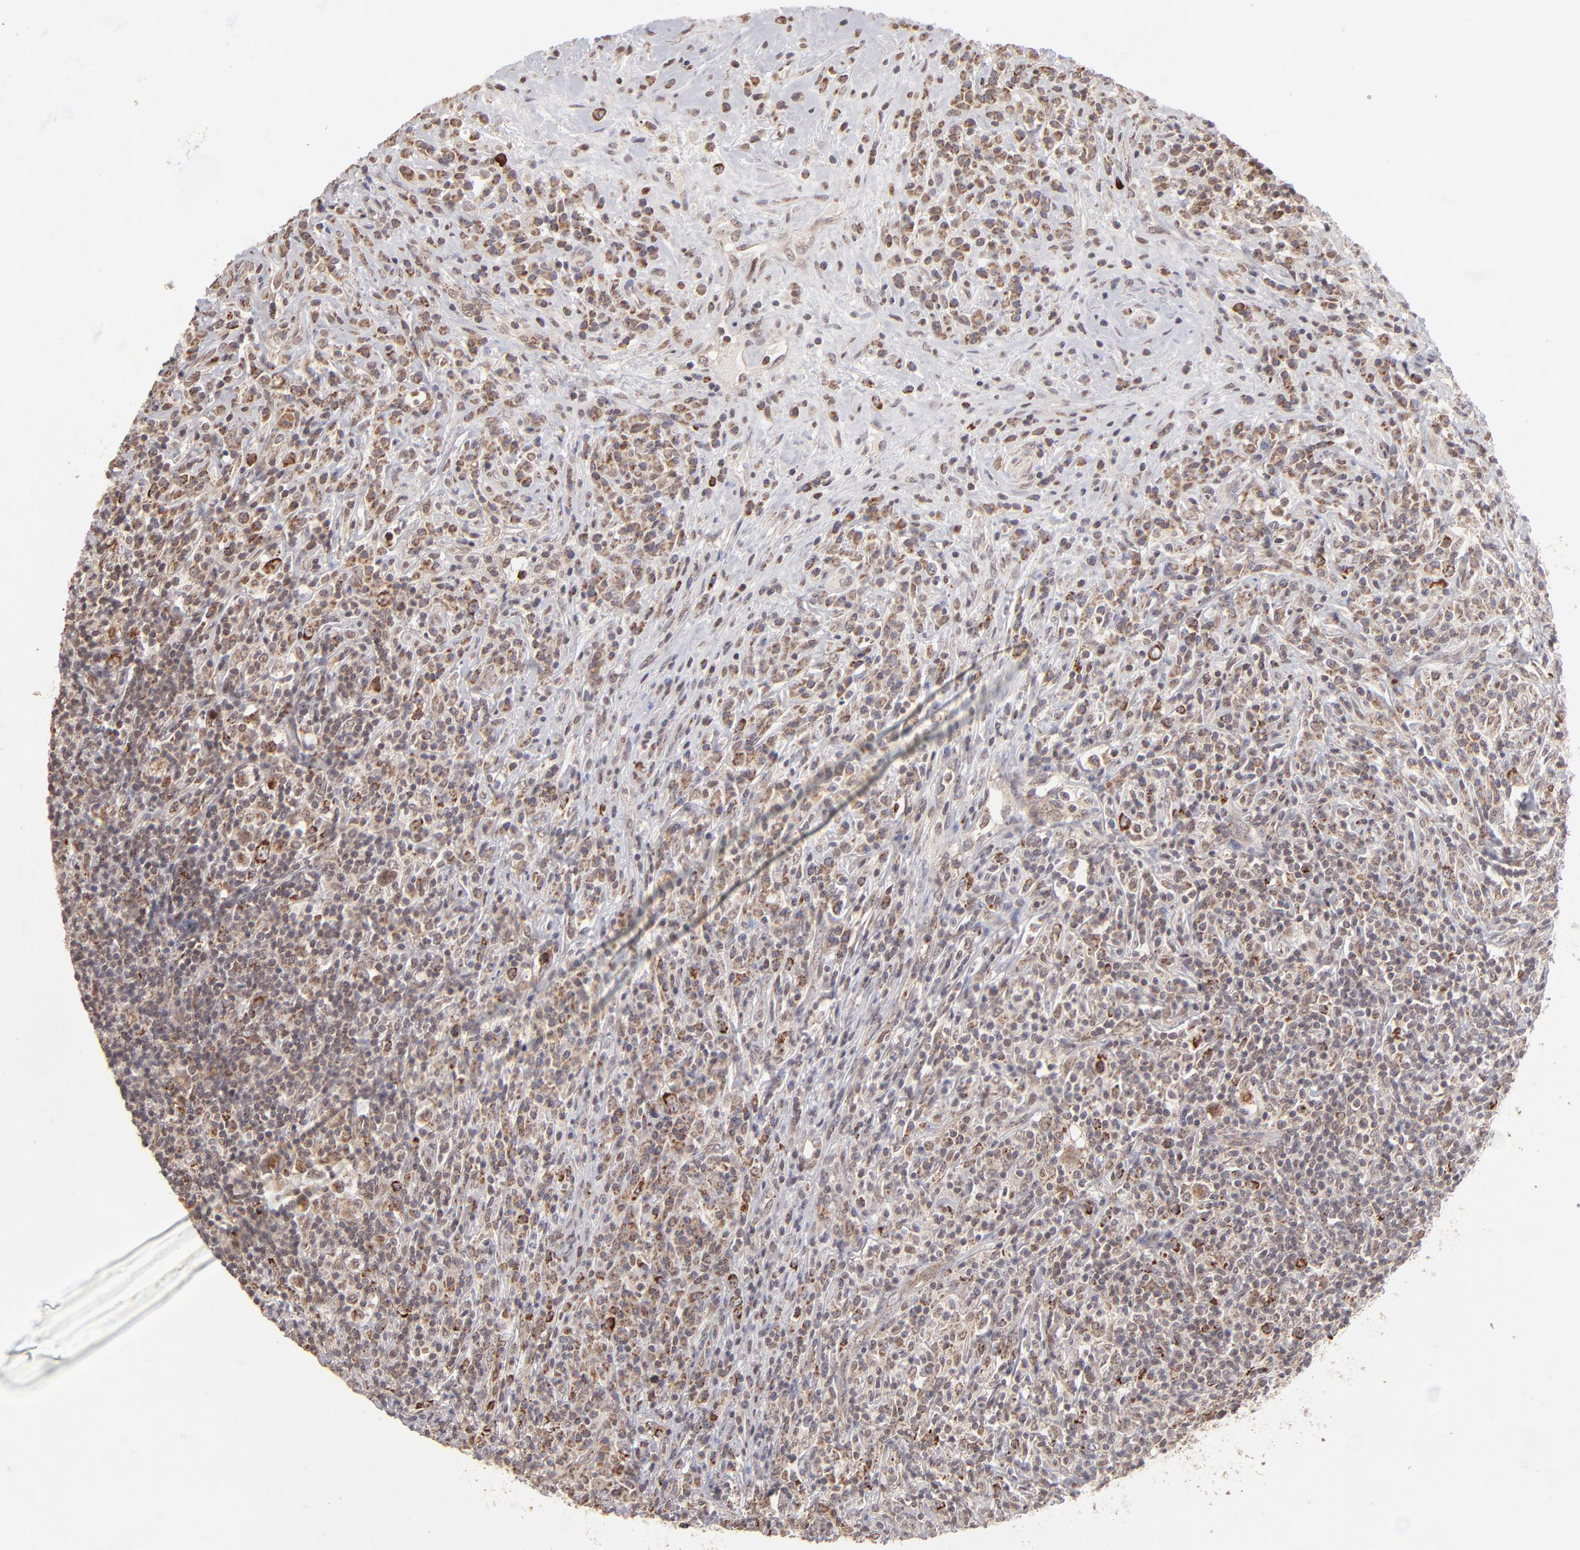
{"staining": {"intensity": "moderate", "quantity": "<25%", "location": "cytoplasmic/membranous"}, "tissue": "lymphoma", "cell_type": "Tumor cells", "image_type": "cancer", "snomed": [{"axis": "morphology", "description": "Hodgkin's disease, NOS"}, {"axis": "topography", "description": "Lymph node"}], "caption": "An image of Hodgkin's disease stained for a protein exhibits moderate cytoplasmic/membranous brown staining in tumor cells. (DAB (3,3'-diaminobenzidine) IHC with brightfield microscopy, high magnification).", "gene": "SLC15A1", "patient": {"sex": "female", "age": 25}}